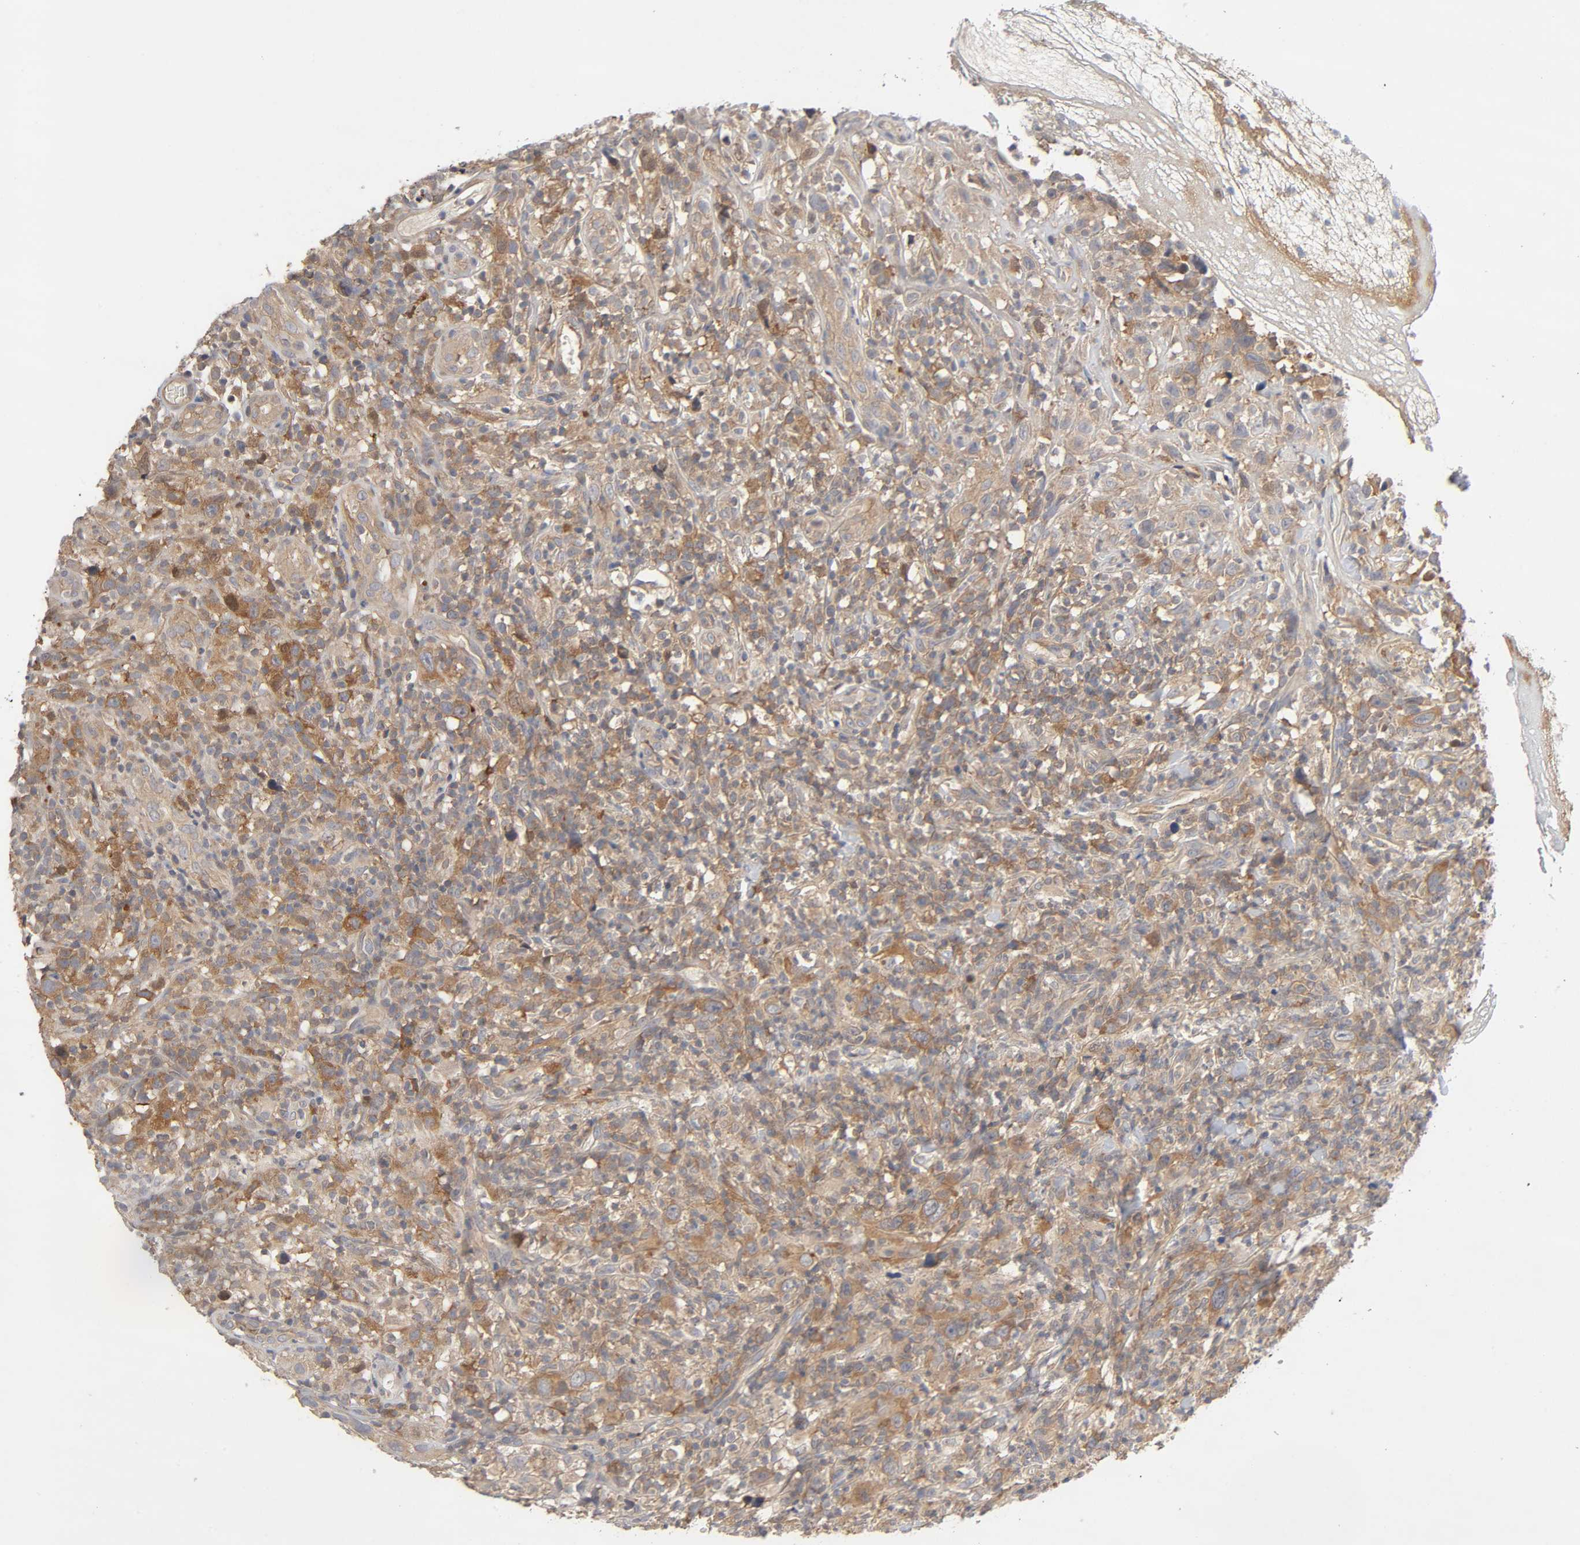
{"staining": {"intensity": "moderate", "quantity": ">75%", "location": "cytoplasmic/membranous"}, "tissue": "thyroid cancer", "cell_type": "Tumor cells", "image_type": "cancer", "snomed": [{"axis": "morphology", "description": "Carcinoma, NOS"}, {"axis": "topography", "description": "Thyroid gland"}], "caption": "Approximately >75% of tumor cells in human thyroid carcinoma reveal moderate cytoplasmic/membranous protein positivity as visualized by brown immunohistochemical staining.", "gene": "CPB2", "patient": {"sex": "female", "age": 77}}